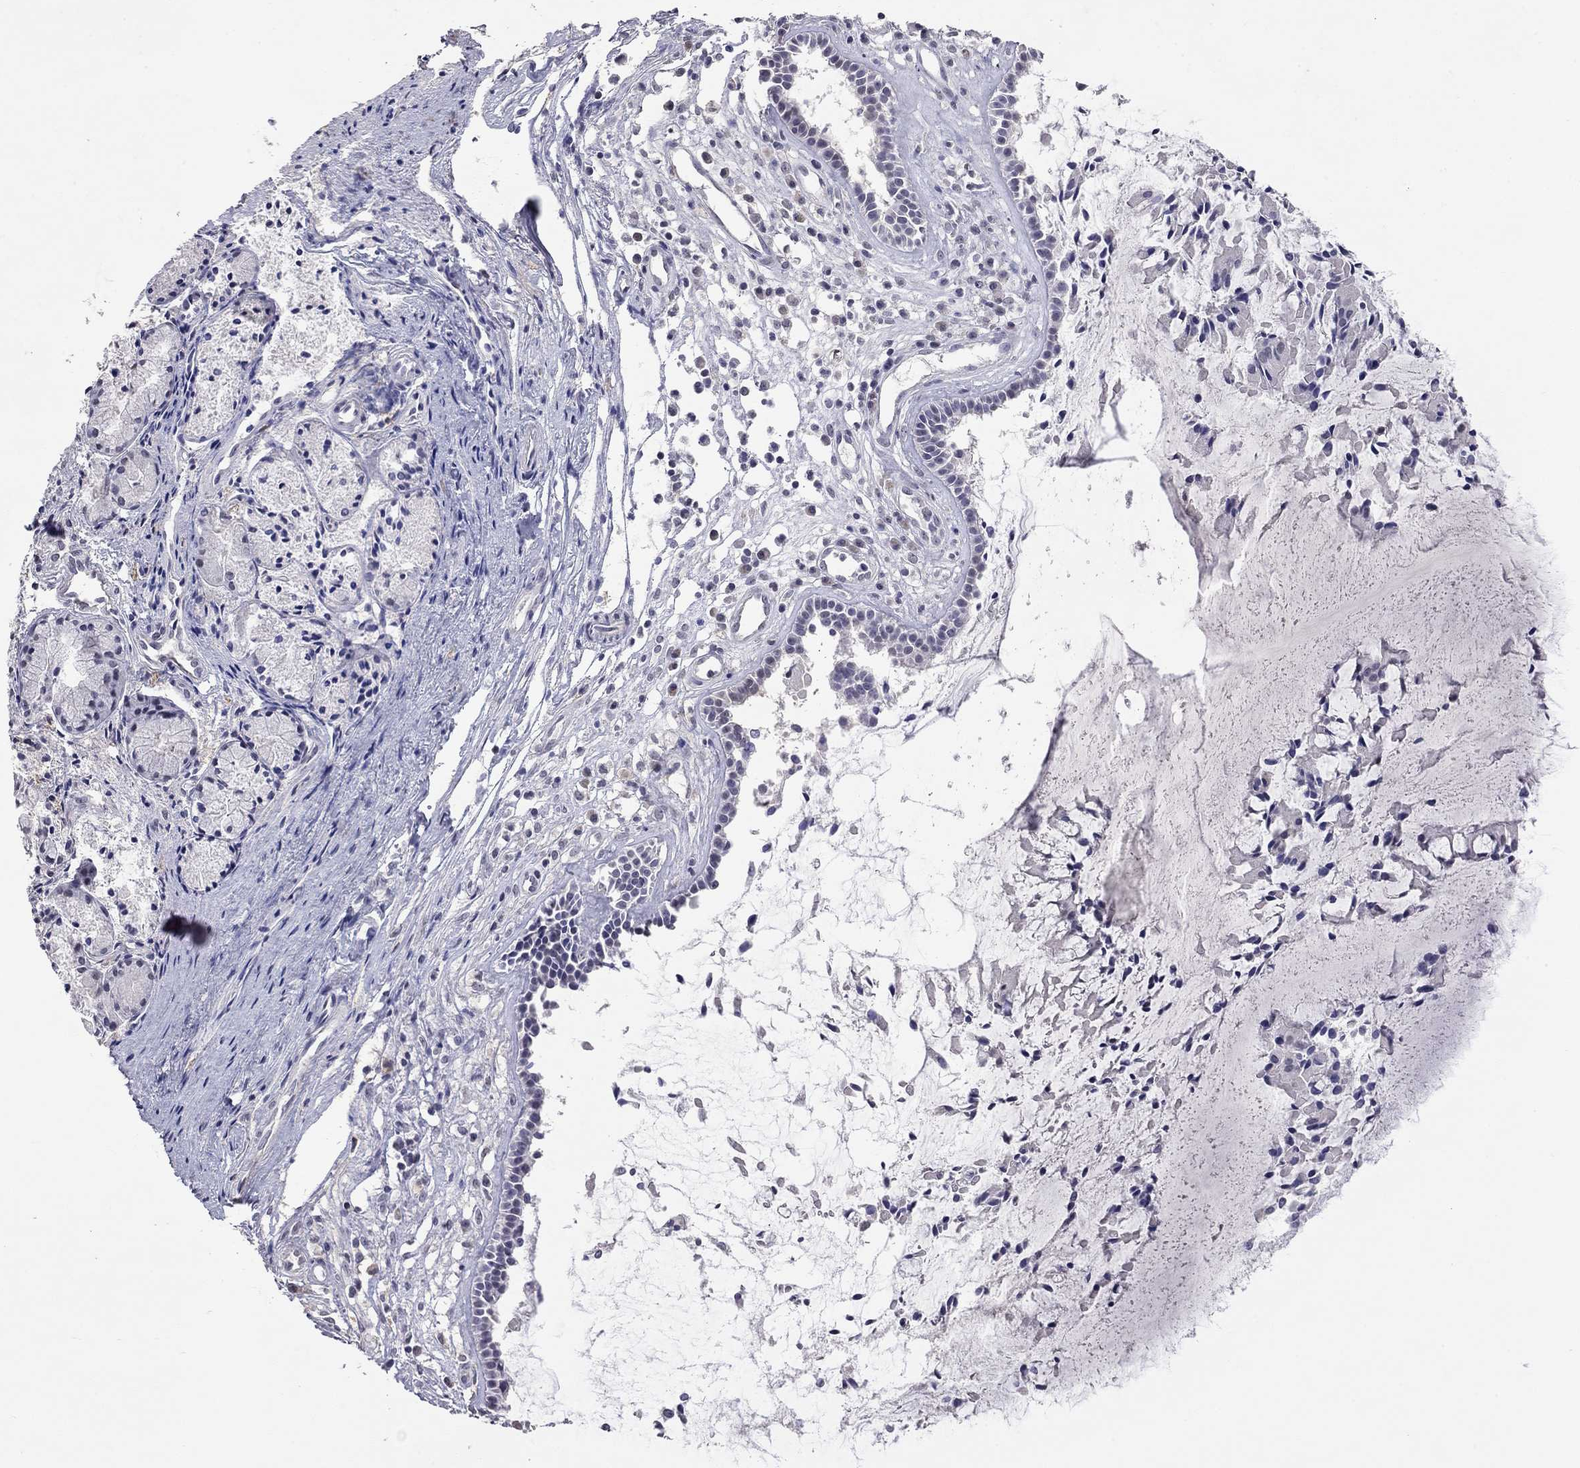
{"staining": {"intensity": "negative", "quantity": "none", "location": "none"}, "tissue": "nasopharynx", "cell_type": "Respiratory epithelial cells", "image_type": "normal", "snomed": [{"axis": "morphology", "description": "Normal tissue, NOS"}, {"axis": "topography", "description": "Nasopharynx"}], "caption": "Nasopharynx stained for a protein using immunohistochemistry shows no expression respiratory epithelial cells.", "gene": "WNK3", "patient": {"sex": "female", "age": 47}}